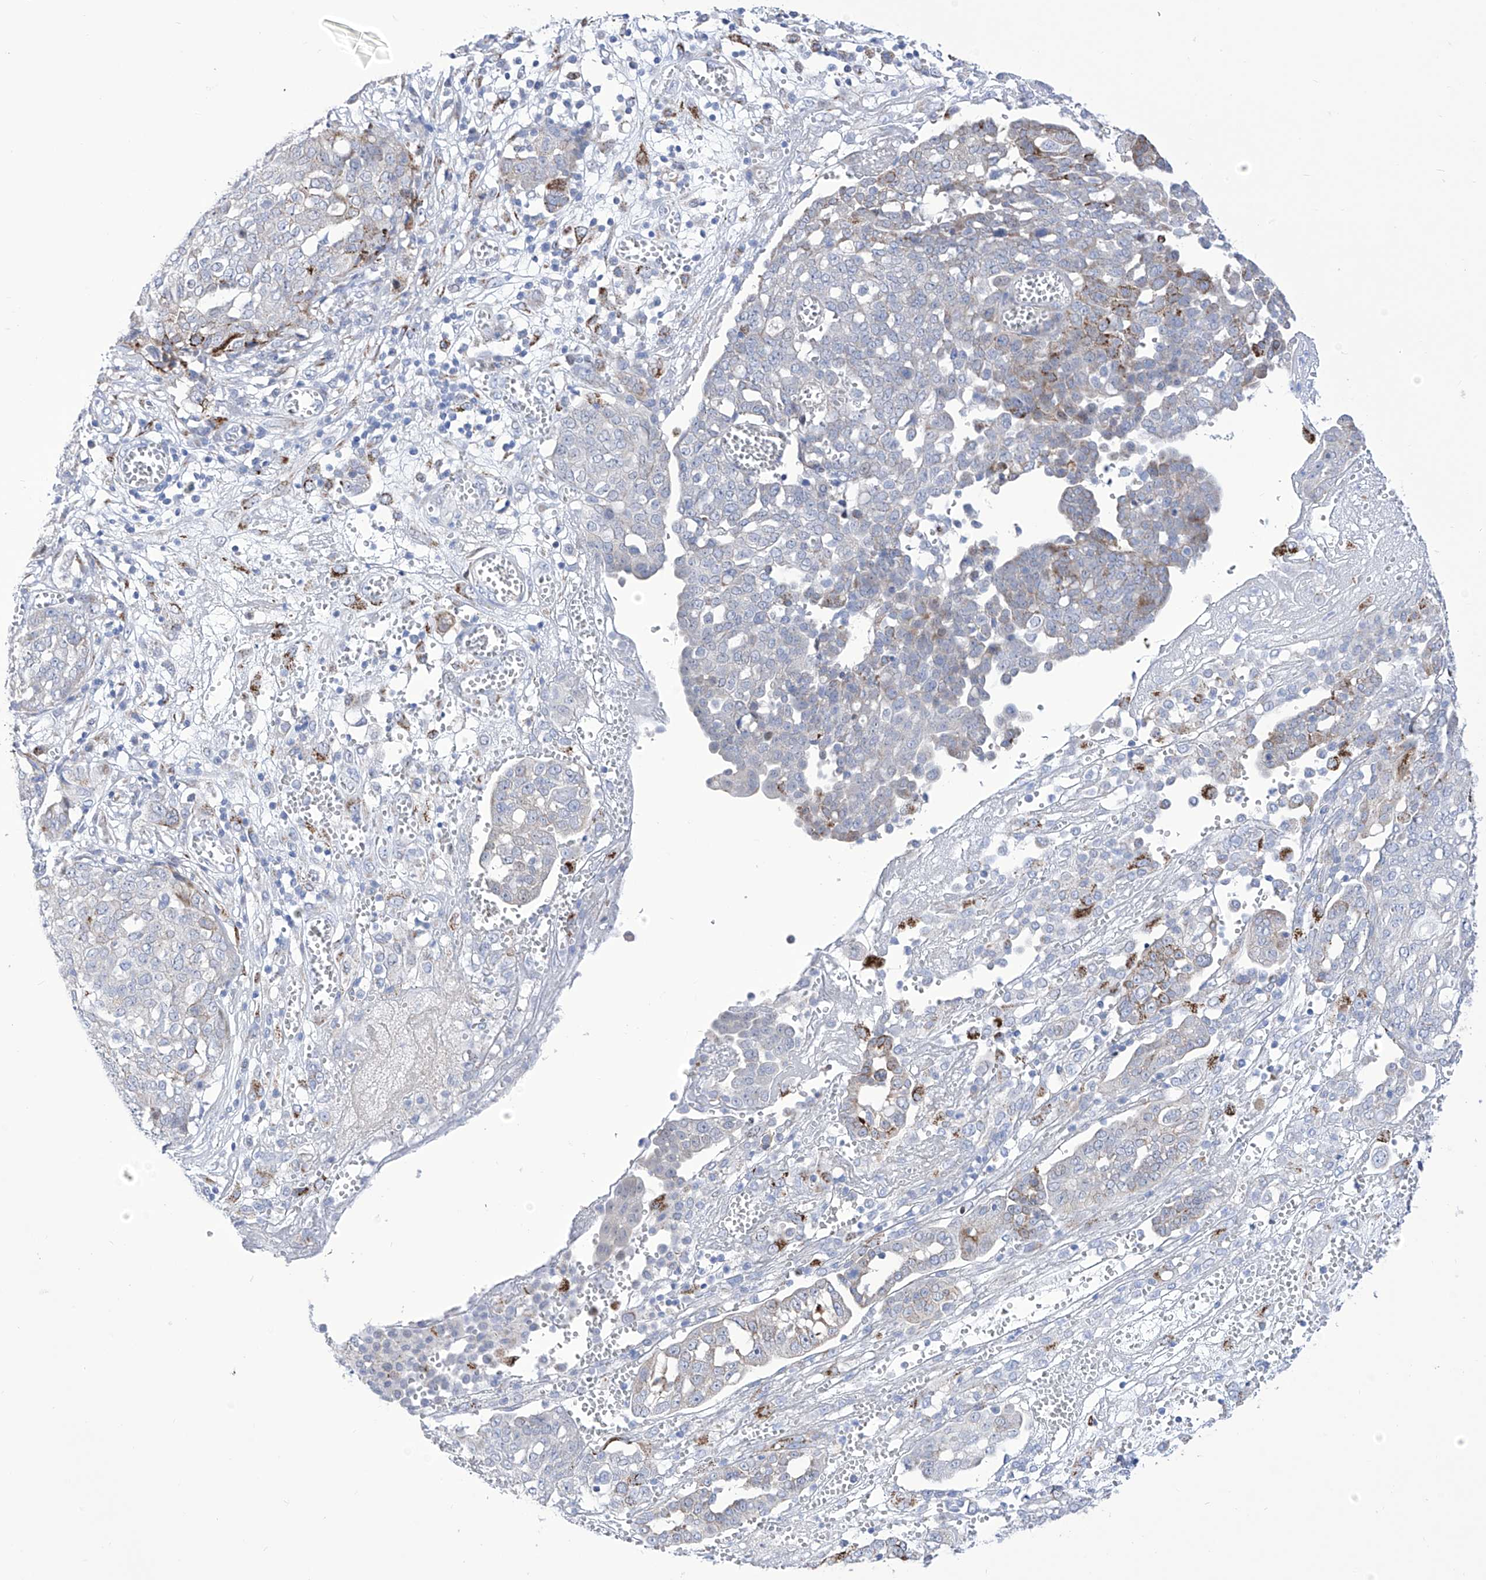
{"staining": {"intensity": "moderate", "quantity": "<25%", "location": "cytoplasmic/membranous"}, "tissue": "ovarian cancer", "cell_type": "Tumor cells", "image_type": "cancer", "snomed": [{"axis": "morphology", "description": "Cystadenocarcinoma, serous, NOS"}, {"axis": "topography", "description": "Soft tissue"}, {"axis": "topography", "description": "Ovary"}], "caption": "Ovarian cancer stained with a brown dye shows moderate cytoplasmic/membranous positive positivity in approximately <25% of tumor cells.", "gene": "C1orf87", "patient": {"sex": "female", "age": 57}}